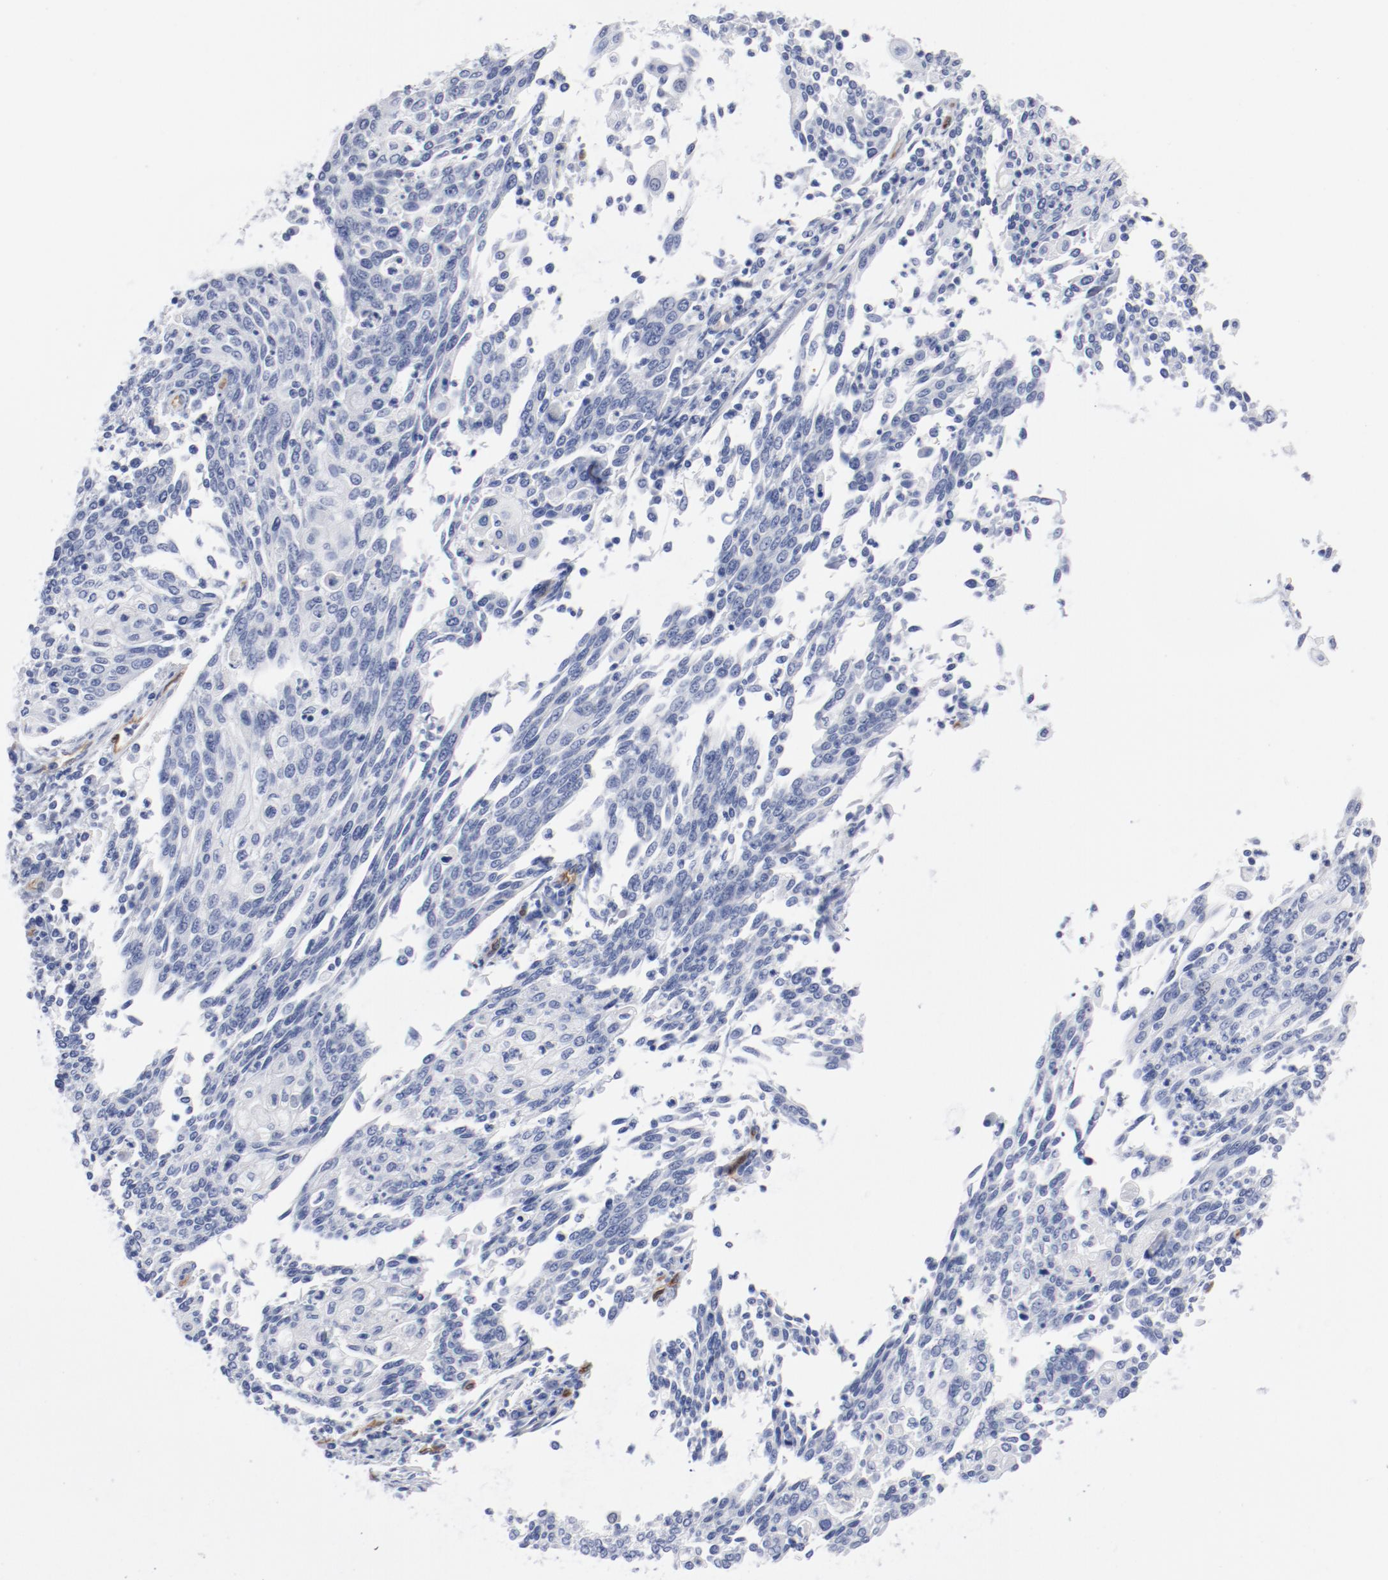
{"staining": {"intensity": "negative", "quantity": "none", "location": "none"}, "tissue": "cervical cancer", "cell_type": "Tumor cells", "image_type": "cancer", "snomed": [{"axis": "morphology", "description": "Squamous cell carcinoma, NOS"}, {"axis": "topography", "description": "Cervix"}], "caption": "This is an IHC histopathology image of human cervical squamous cell carcinoma. There is no expression in tumor cells.", "gene": "SHANK3", "patient": {"sex": "female", "age": 40}}